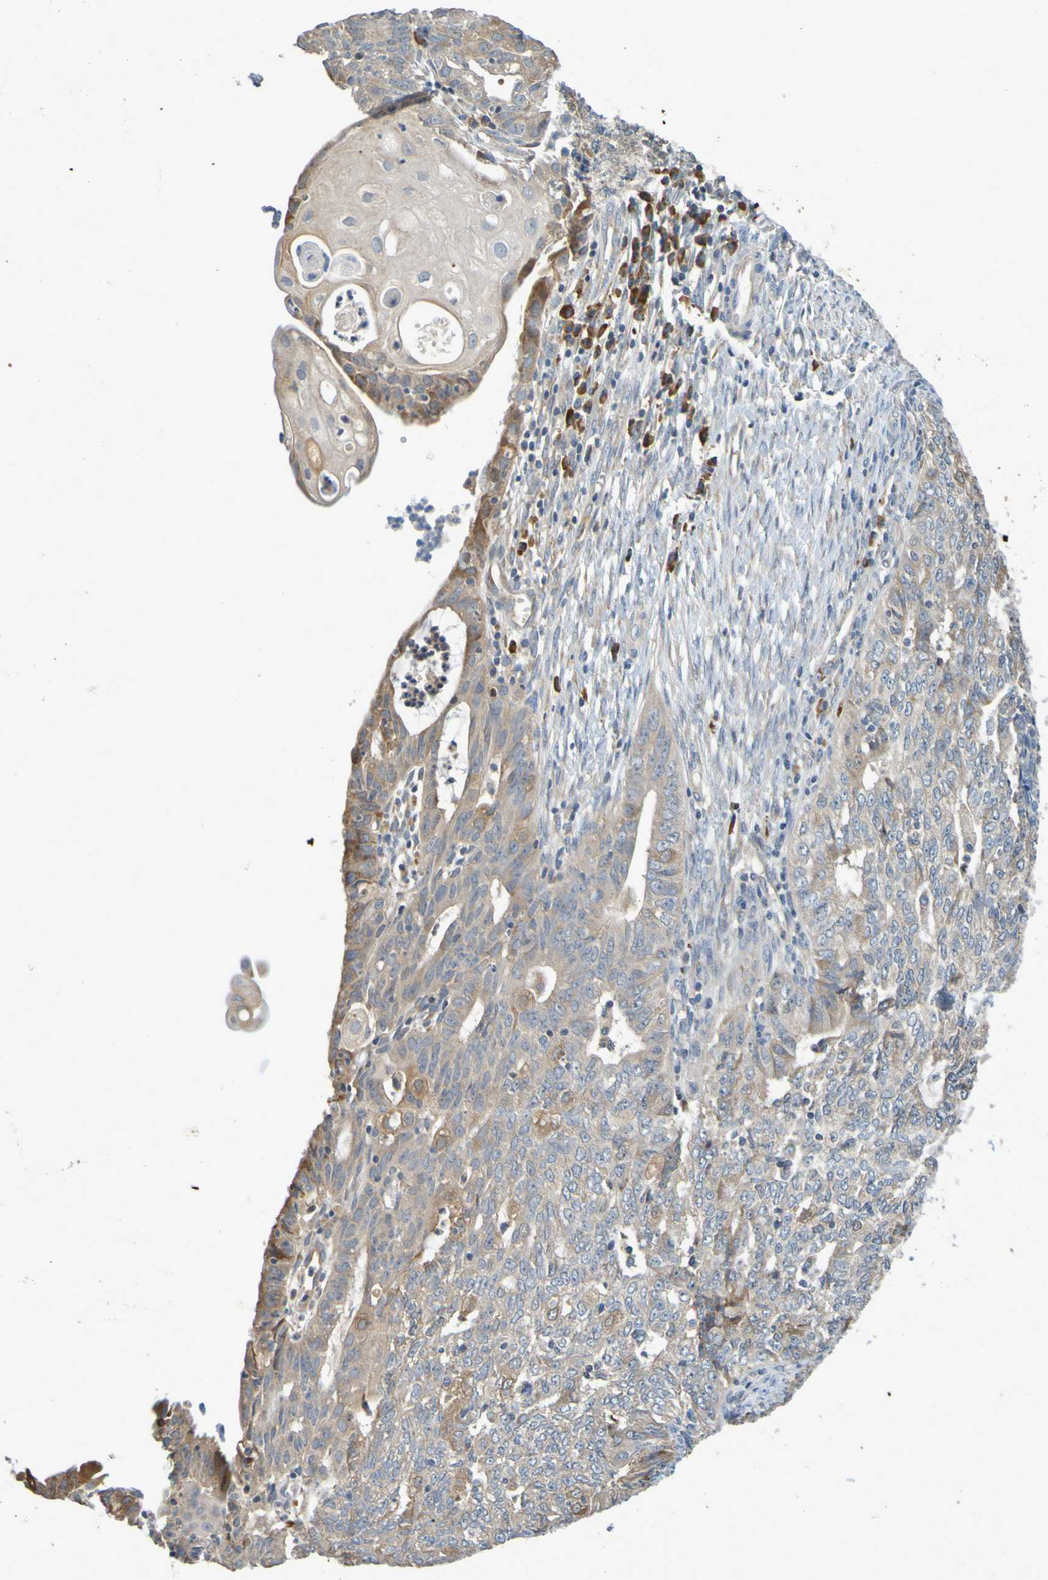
{"staining": {"intensity": "weak", "quantity": ">75%", "location": "cytoplasmic/membranous"}, "tissue": "endometrial cancer", "cell_type": "Tumor cells", "image_type": "cancer", "snomed": [{"axis": "morphology", "description": "Adenocarcinoma, NOS"}, {"axis": "topography", "description": "Endometrium"}], "caption": "Tumor cells demonstrate weak cytoplasmic/membranous positivity in approximately >75% of cells in endometrial adenocarcinoma. The staining was performed using DAB (3,3'-diaminobenzidine), with brown indicating positive protein expression. Nuclei are stained blue with hematoxylin.", "gene": "CLDN18", "patient": {"sex": "female", "age": 32}}